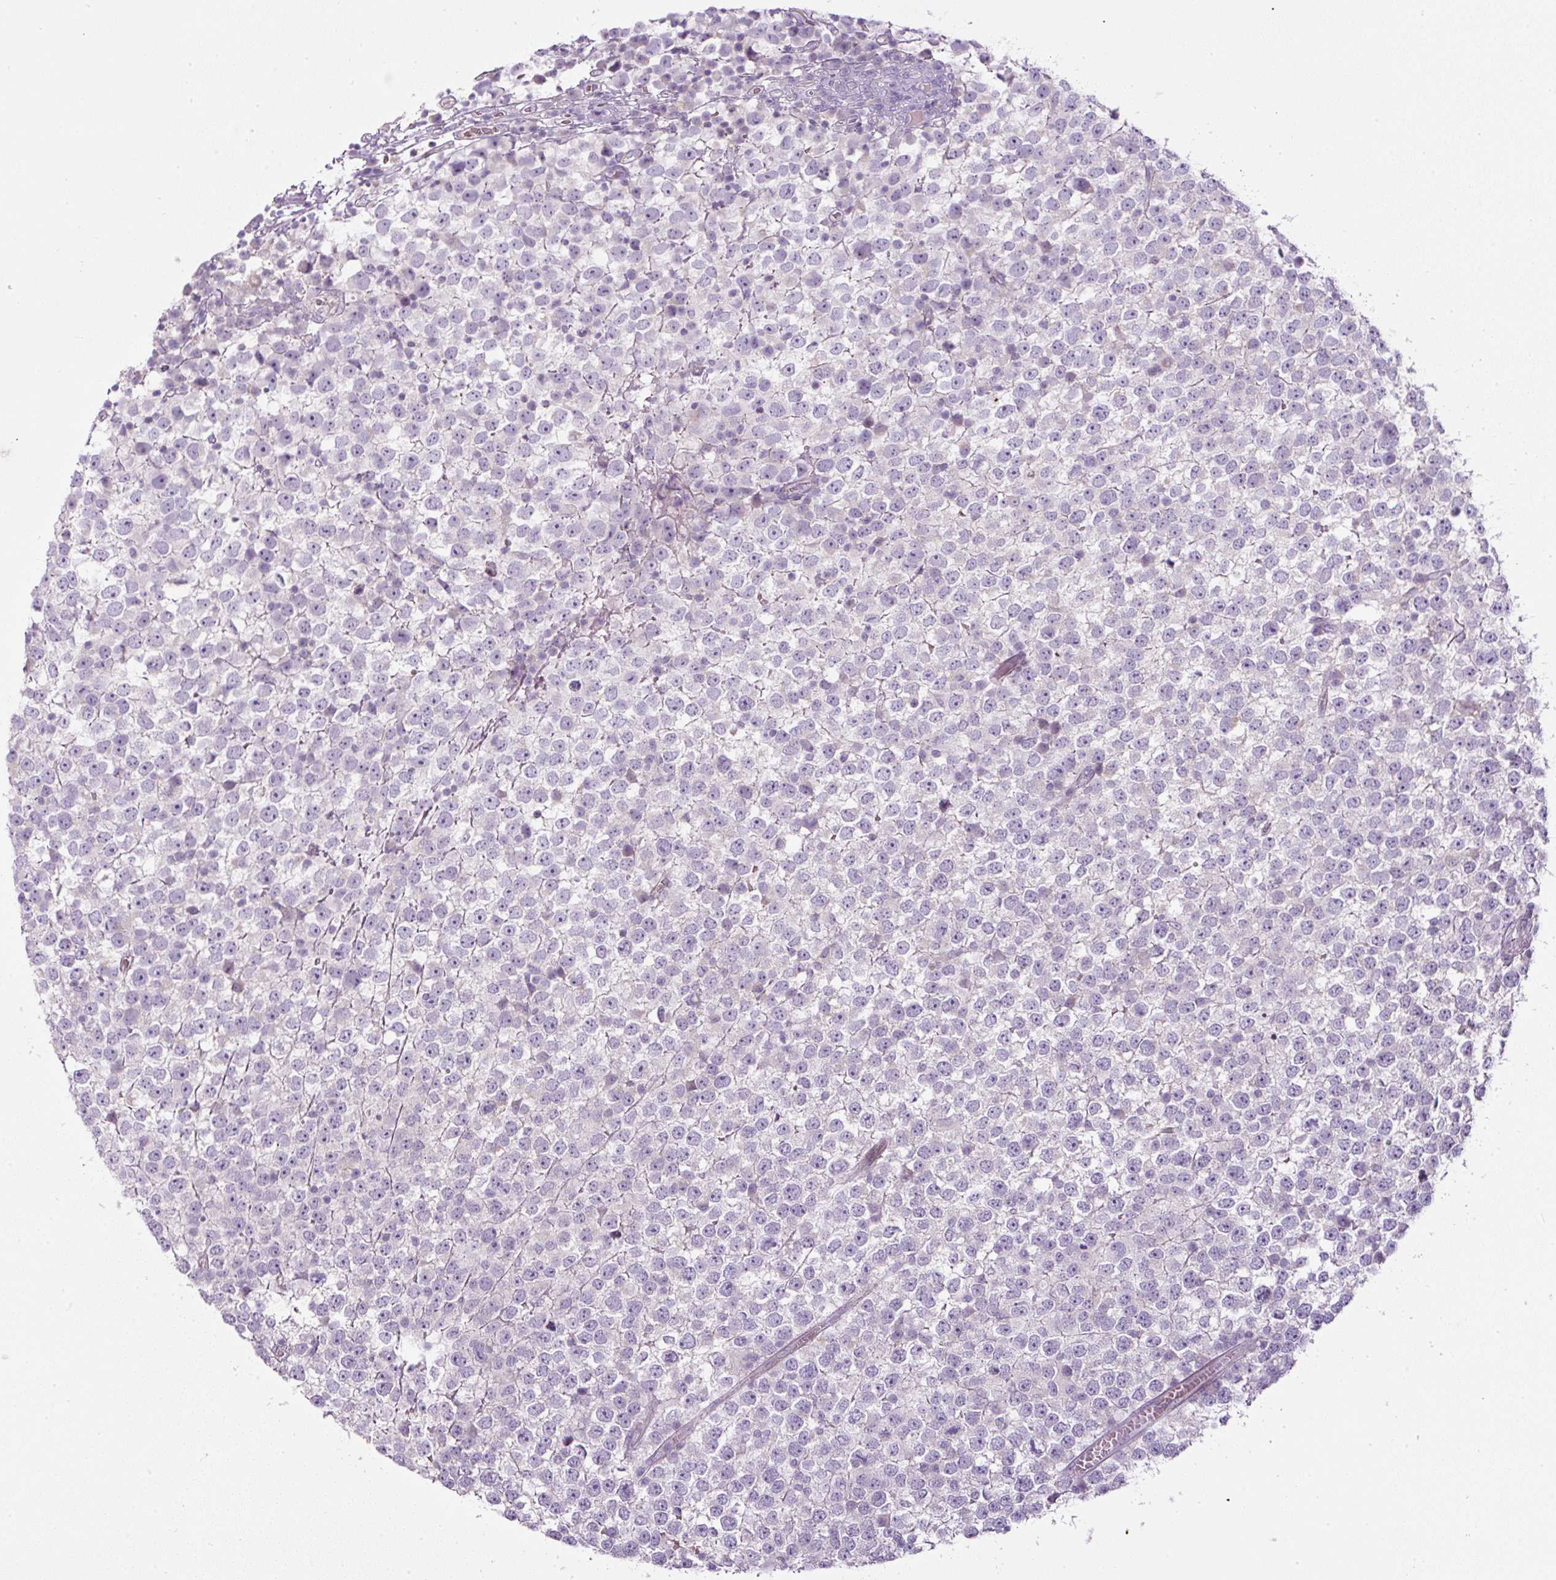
{"staining": {"intensity": "negative", "quantity": "none", "location": "none"}, "tissue": "testis cancer", "cell_type": "Tumor cells", "image_type": "cancer", "snomed": [{"axis": "morphology", "description": "Seminoma, NOS"}, {"axis": "topography", "description": "Testis"}], "caption": "Immunohistochemistry micrograph of neoplastic tissue: human seminoma (testis) stained with DAB shows no significant protein expression in tumor cells.", "gene": "FGFBP3", "patient": {"sex": "male", "age": 65}}